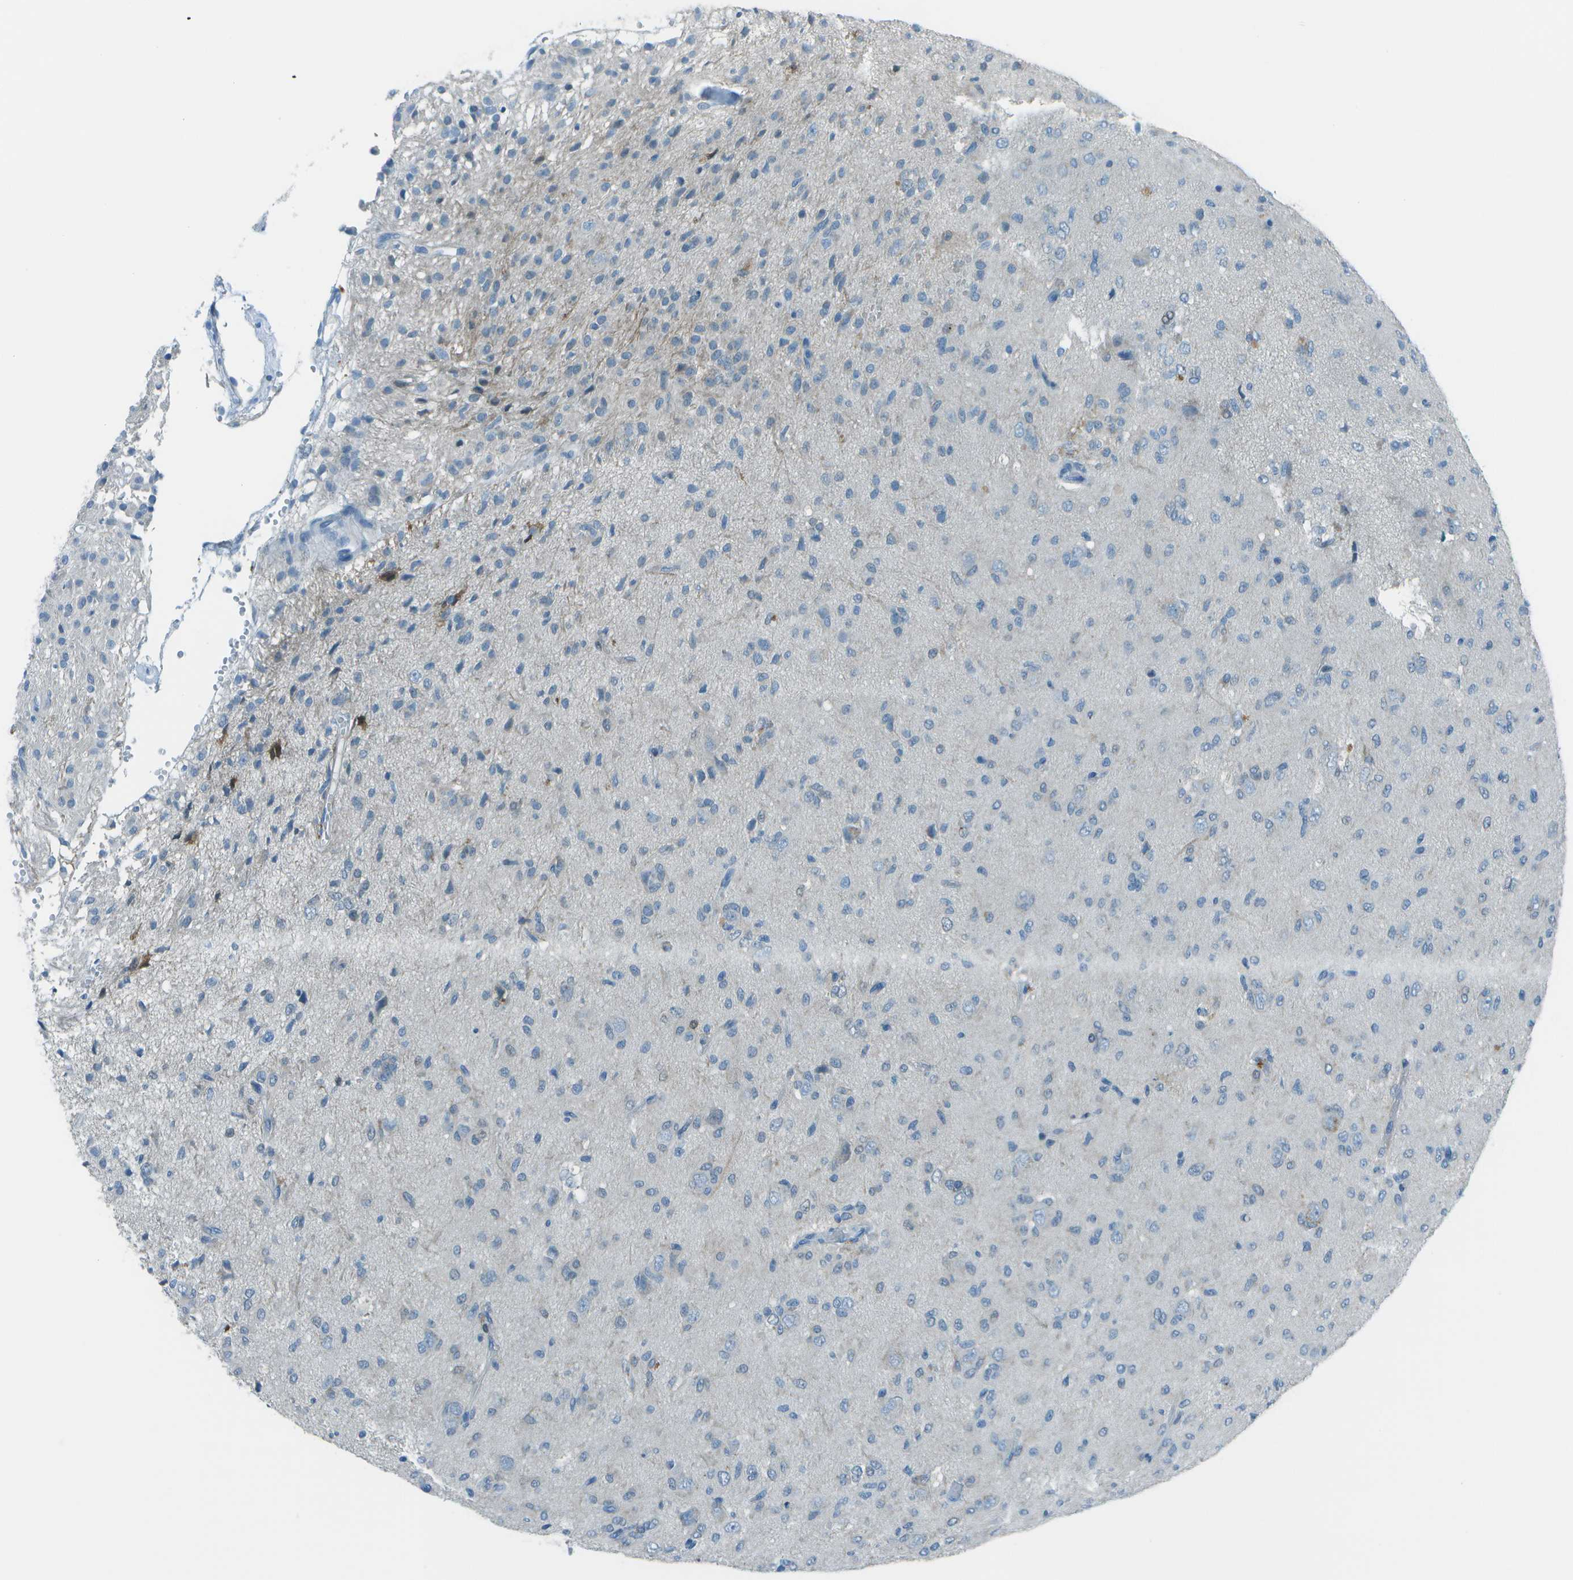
{"staining": {"intensity": "moderate", "quantity": "<25%", "location": "cytoplasmic/membranous"}, "tissue": "glioma", "cell_type": "Tumor cells", "image_type": "cancer", "snomed": [{"axis": "morphology", "description": "Glioma, malignant, High grade"}, {"axis": "topography", "description": "Brain"}], "caption": "Protein staining by IHC reveals moderate cytoplasmic/membranous positivity in about <25% of tumor cells in high-grade glioma (malignant).", "gene": "FGF1", "patient": {"sex": "female", "age": 59}}